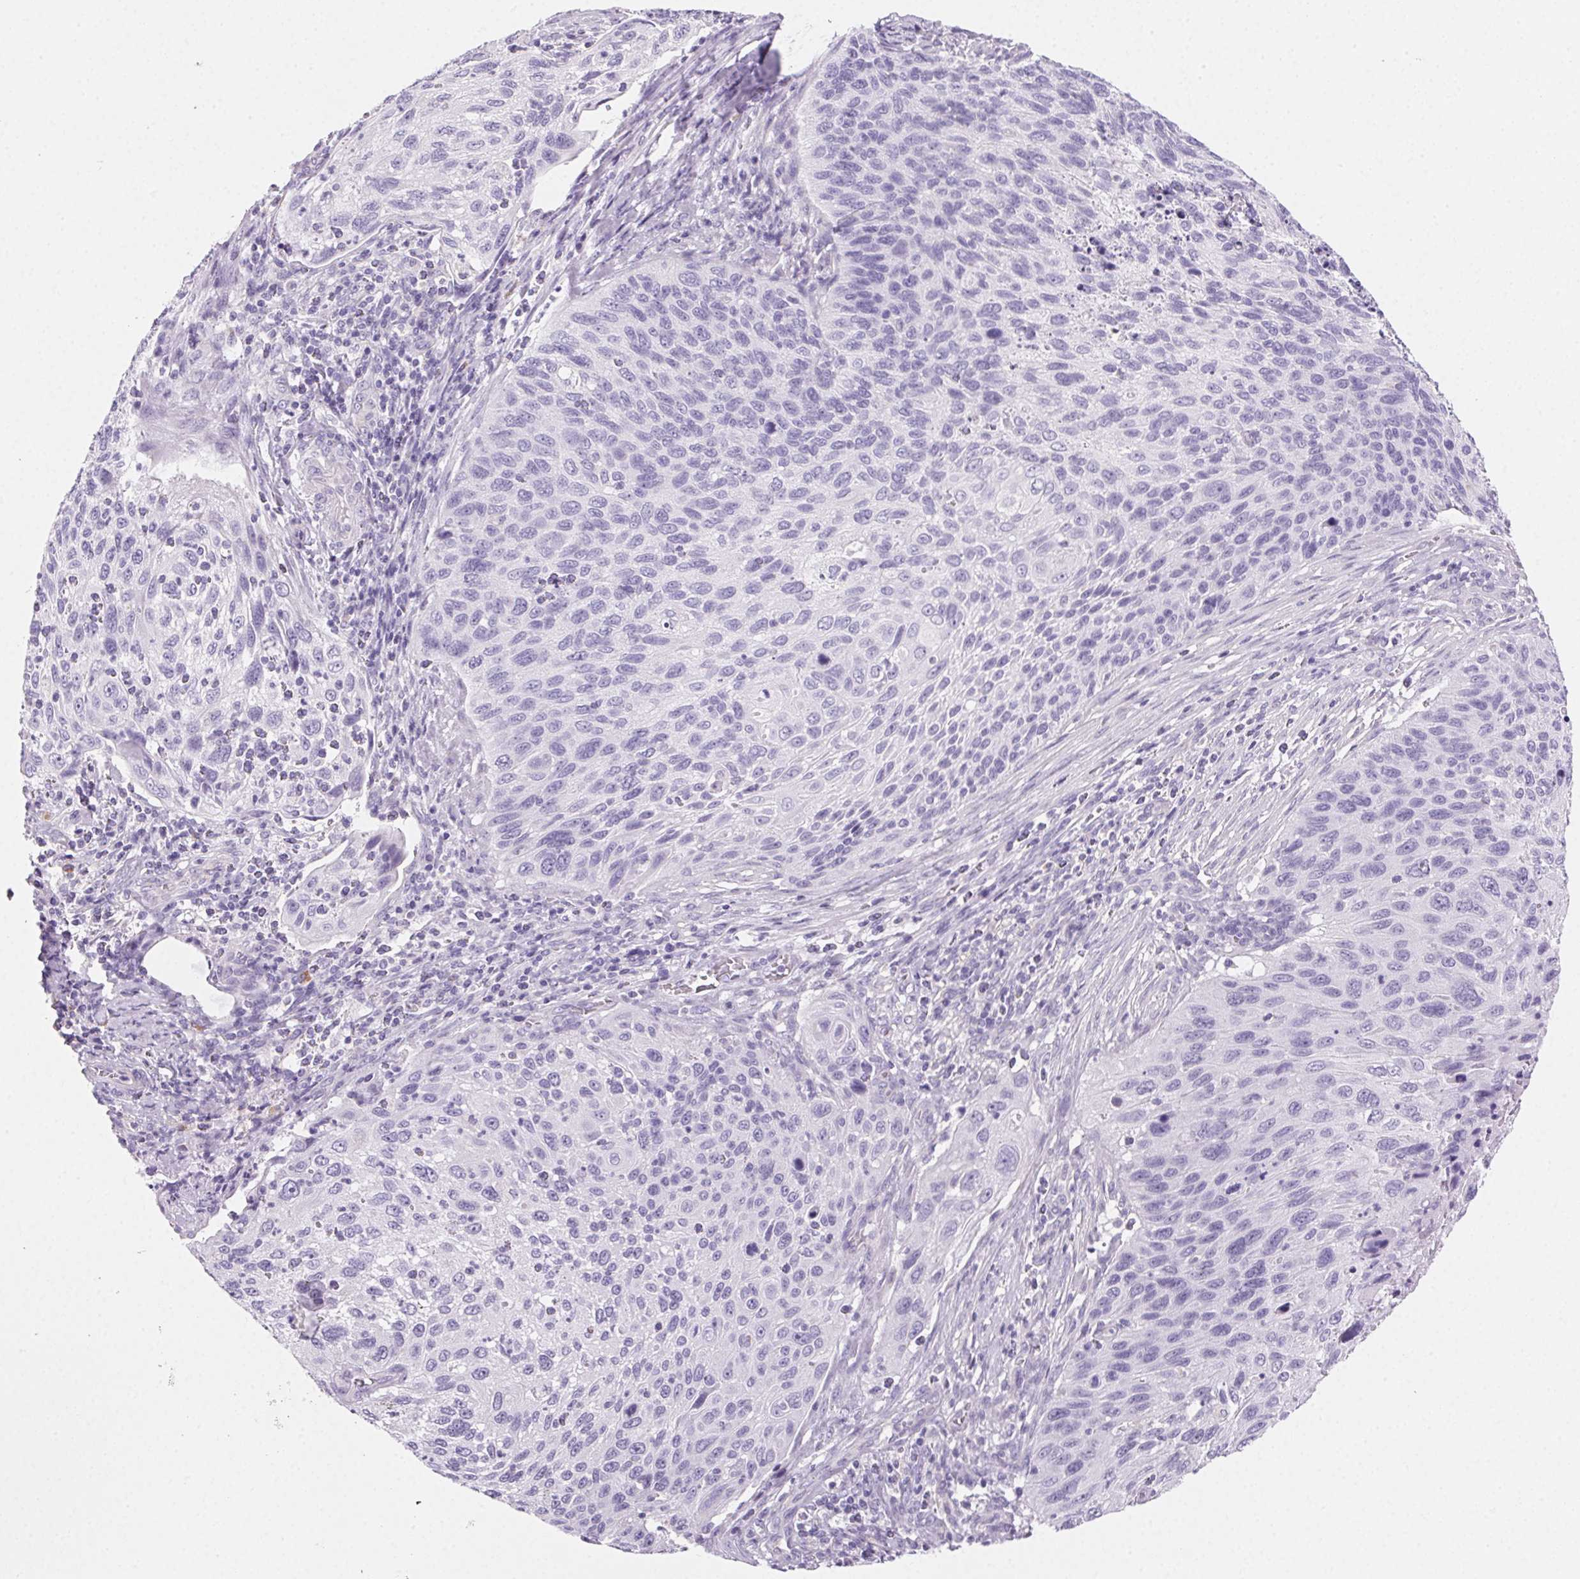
{"staining": {"intensity": "negative", "quantity": "none", "location": "none"}, "tissue": "cervical cancer", "cell_type": "Tumor cells", "image_type": "cancer", "snomed": [{"axis": "morphology", "description": "Squamous cell carcinoma, NOS"}, {"axis": "topography", "description": "Cervix"}], "caption": "Photomicrograph shows no protein expression in tumor cells of cervical squamous cell carcinoma tissue. (DAB (3,3'-diaminobenzidine) immunohistochemistry (IHC), high magnification).", "gene": "PRSS3", "patient": {"sex": "female", "age": 70}}